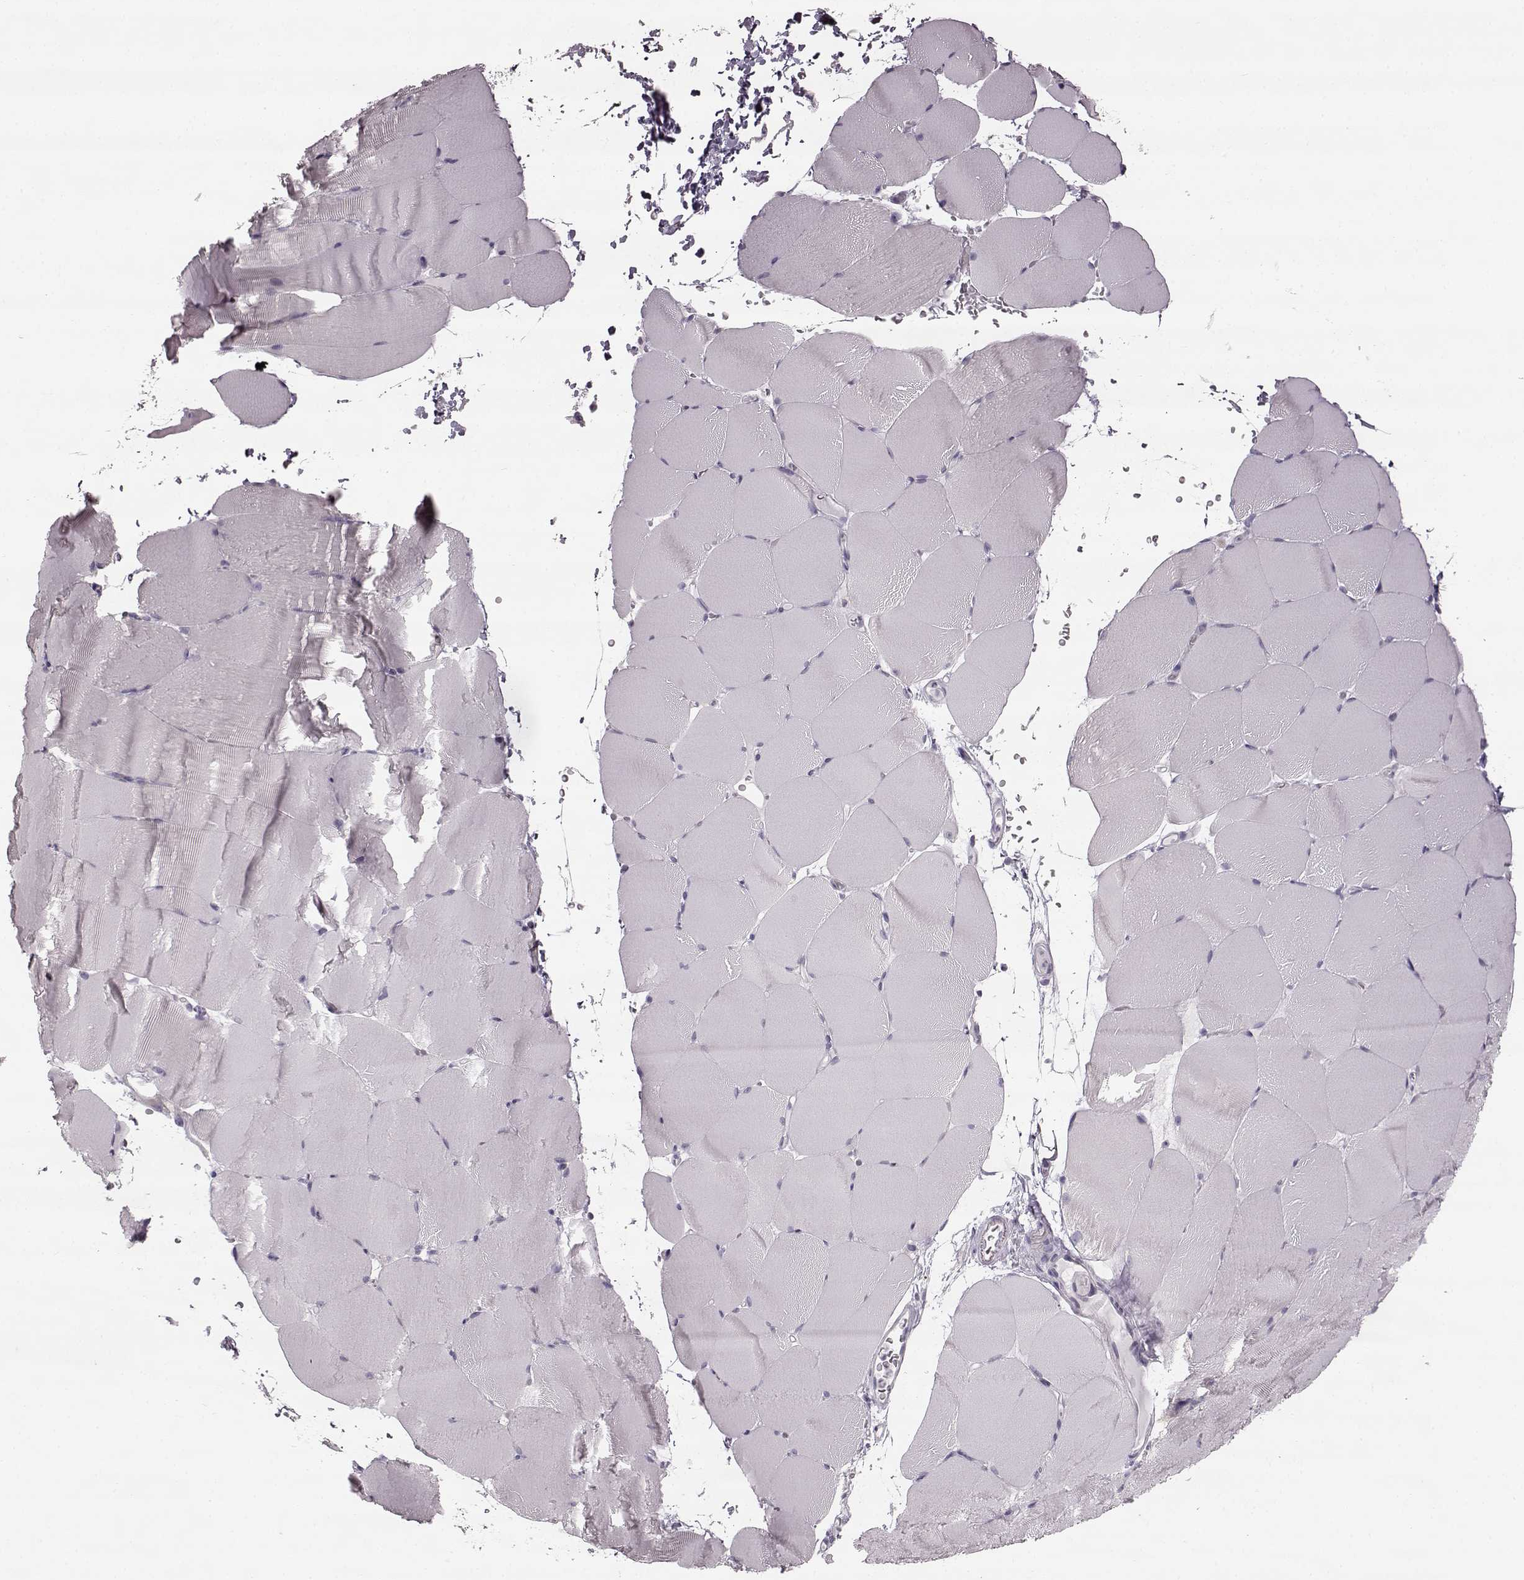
{"staining": {"intensity": "negative", "quantity": "none", "location": "none"}, "tissue": "skeletal muscle", "cell_type": "Myocytes", "image_type": "normal", "snomed": [{"axis": "morphology", "description": "Normal tissue, NOS"}, {"axis": "topography", "description": "Skeletal muscle"}], "caption": "Skeletal muscle was stained to show a protein in brown. There is no significant expression in myocytes. (DAB immunohistochemistry with hematoxylin counter stain).", "gene": "MAP6D1", "patient": {"sex": "female", "age": 37}}